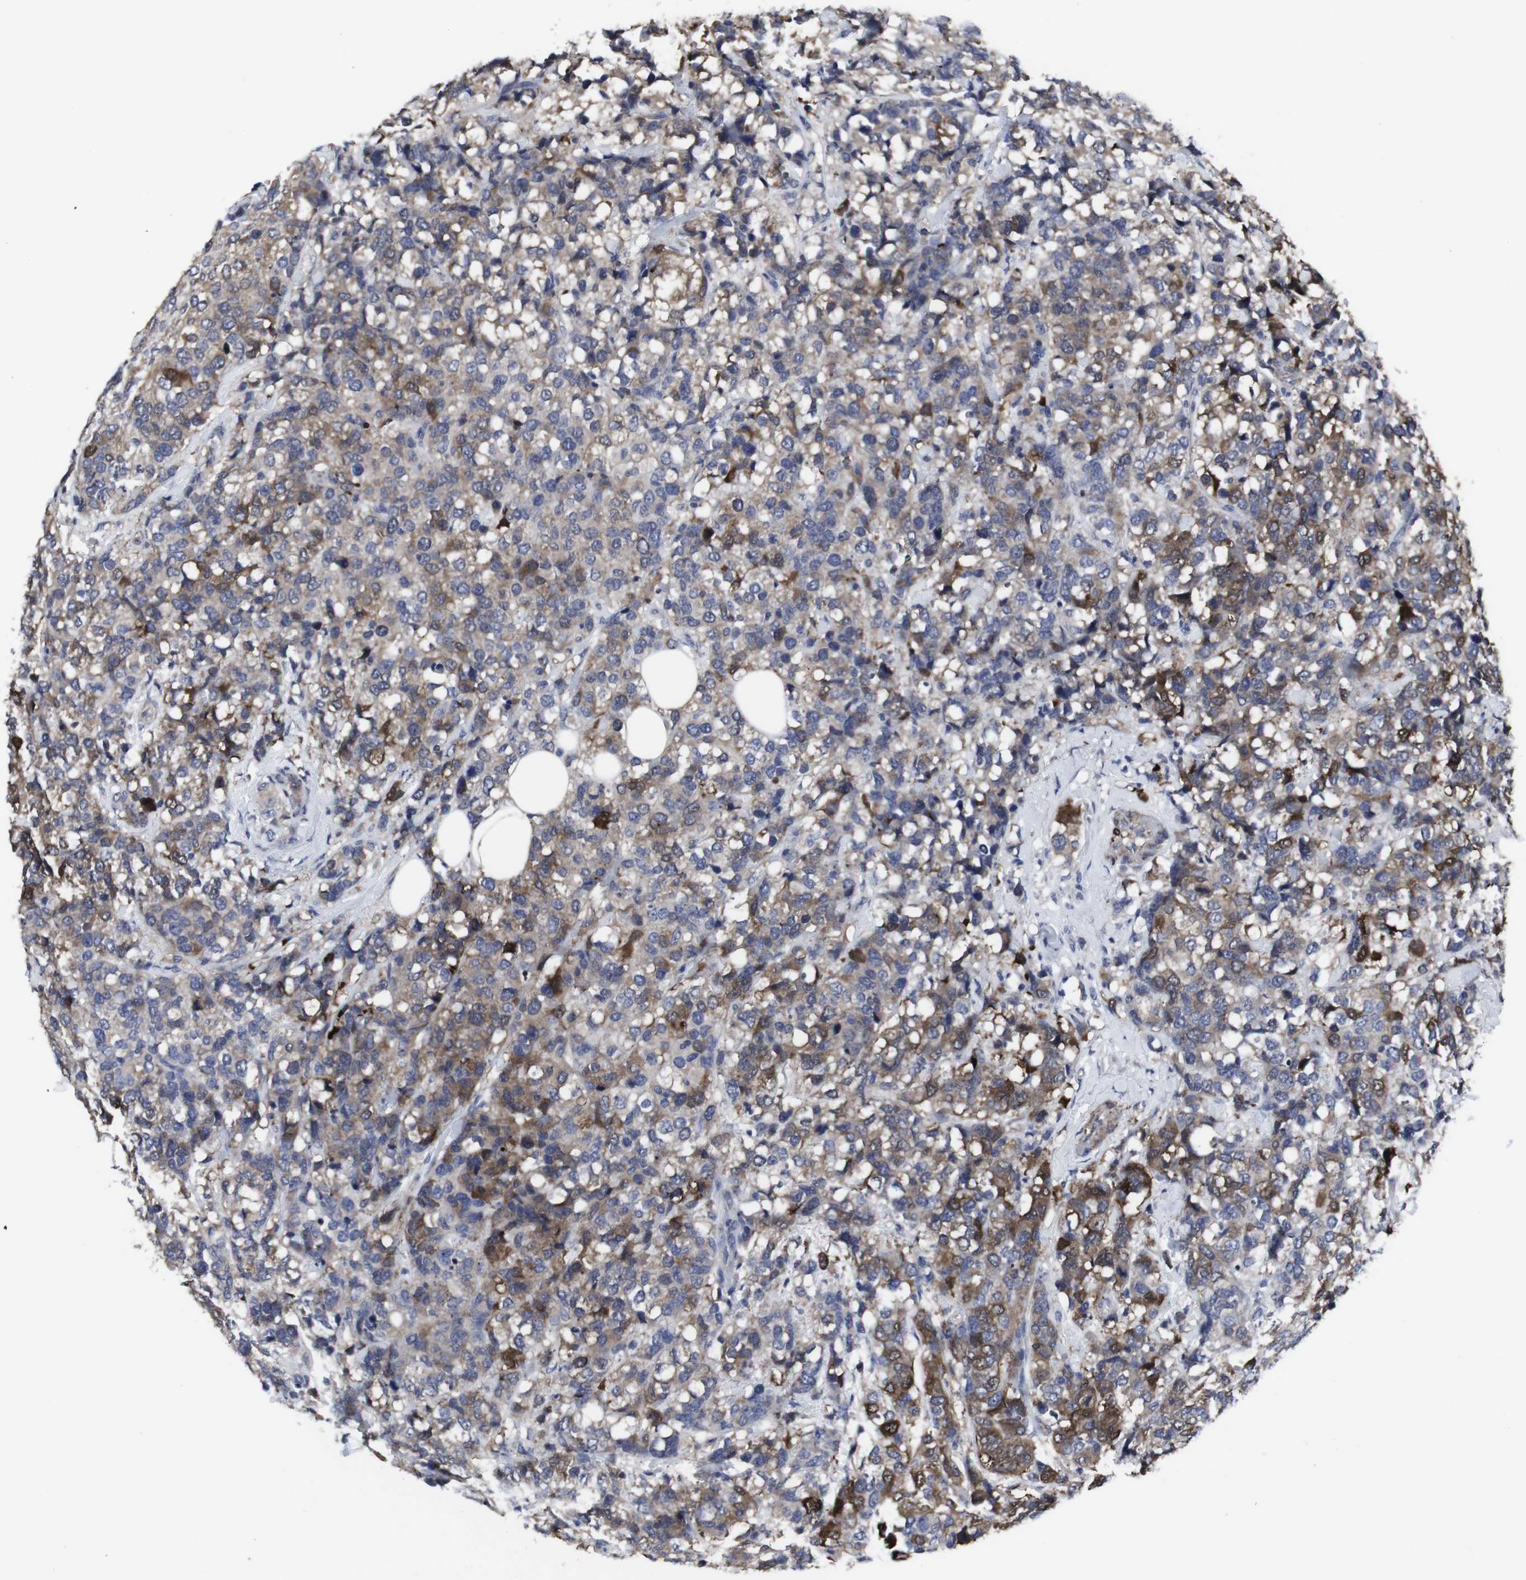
{"staining": {"intensity": "moderate", "quantity": "25%-75%", "location": "cytoplasmic/membranous"}, "tissue": "breast cancer", "cell_type": "Tumor cells", "image_type": "cancer", "snomed": [{"axis": "morphology", "description": "Lobular carcinoma"}, {"axis": "topography", "description": "Breast"}], "caption": "An IHC photomicrograph of neoplastic tissue is shown. Protein staining in brown highlights moderate cytoplasmic/membranous positivity in breast cancer within tumor cells.", "gene": "SNCG", "patient": {"sex": "female", "age": 59}}